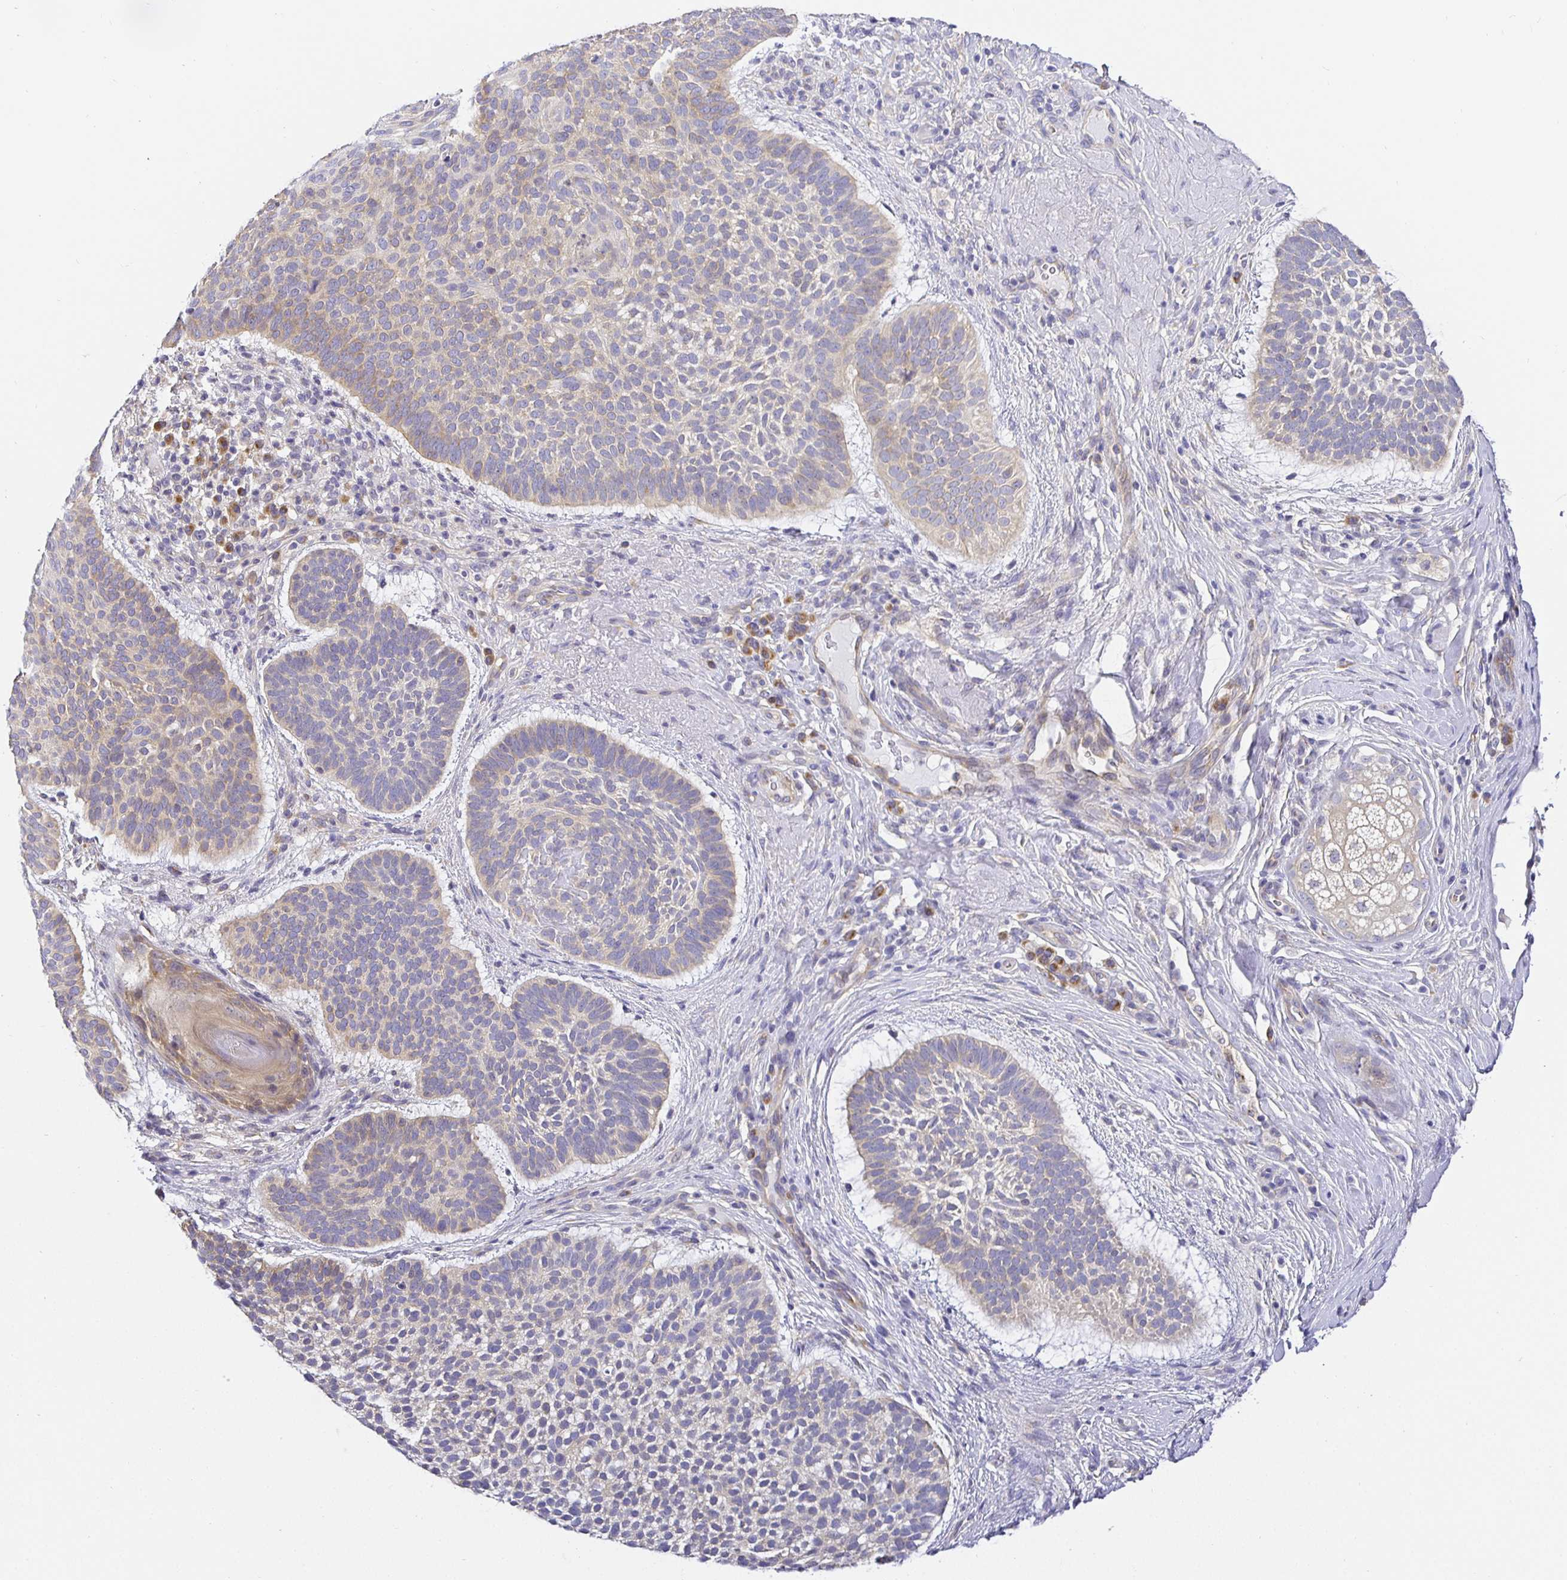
{"staining": {"intensity": "weak", "quantity": "25%-75%", "location": "cytoplasmic/membranous"}, "tissue": "skin cancer", "cell_type": "Tumor cells", "image_type": "cancer", "snomed": [{"axis": "morphology", "description": "Basal cell carcinoma"}, {"axis": "topography", "description": "Skin"}, {"axis": "topography", "description": "Skin of face"}], "caption": "An IHC histopathology image of neoplastic tissue is shown. Protein staining in brown labels weak cytoplasmic/membranous positivity in skin cancer (basal cell carcinoma) within tumor cells. (Brightfield microscopy of DAB IHC at high magnification).", "gene": "OPALIN", "patient": {"sex": "male", "age": 73}}